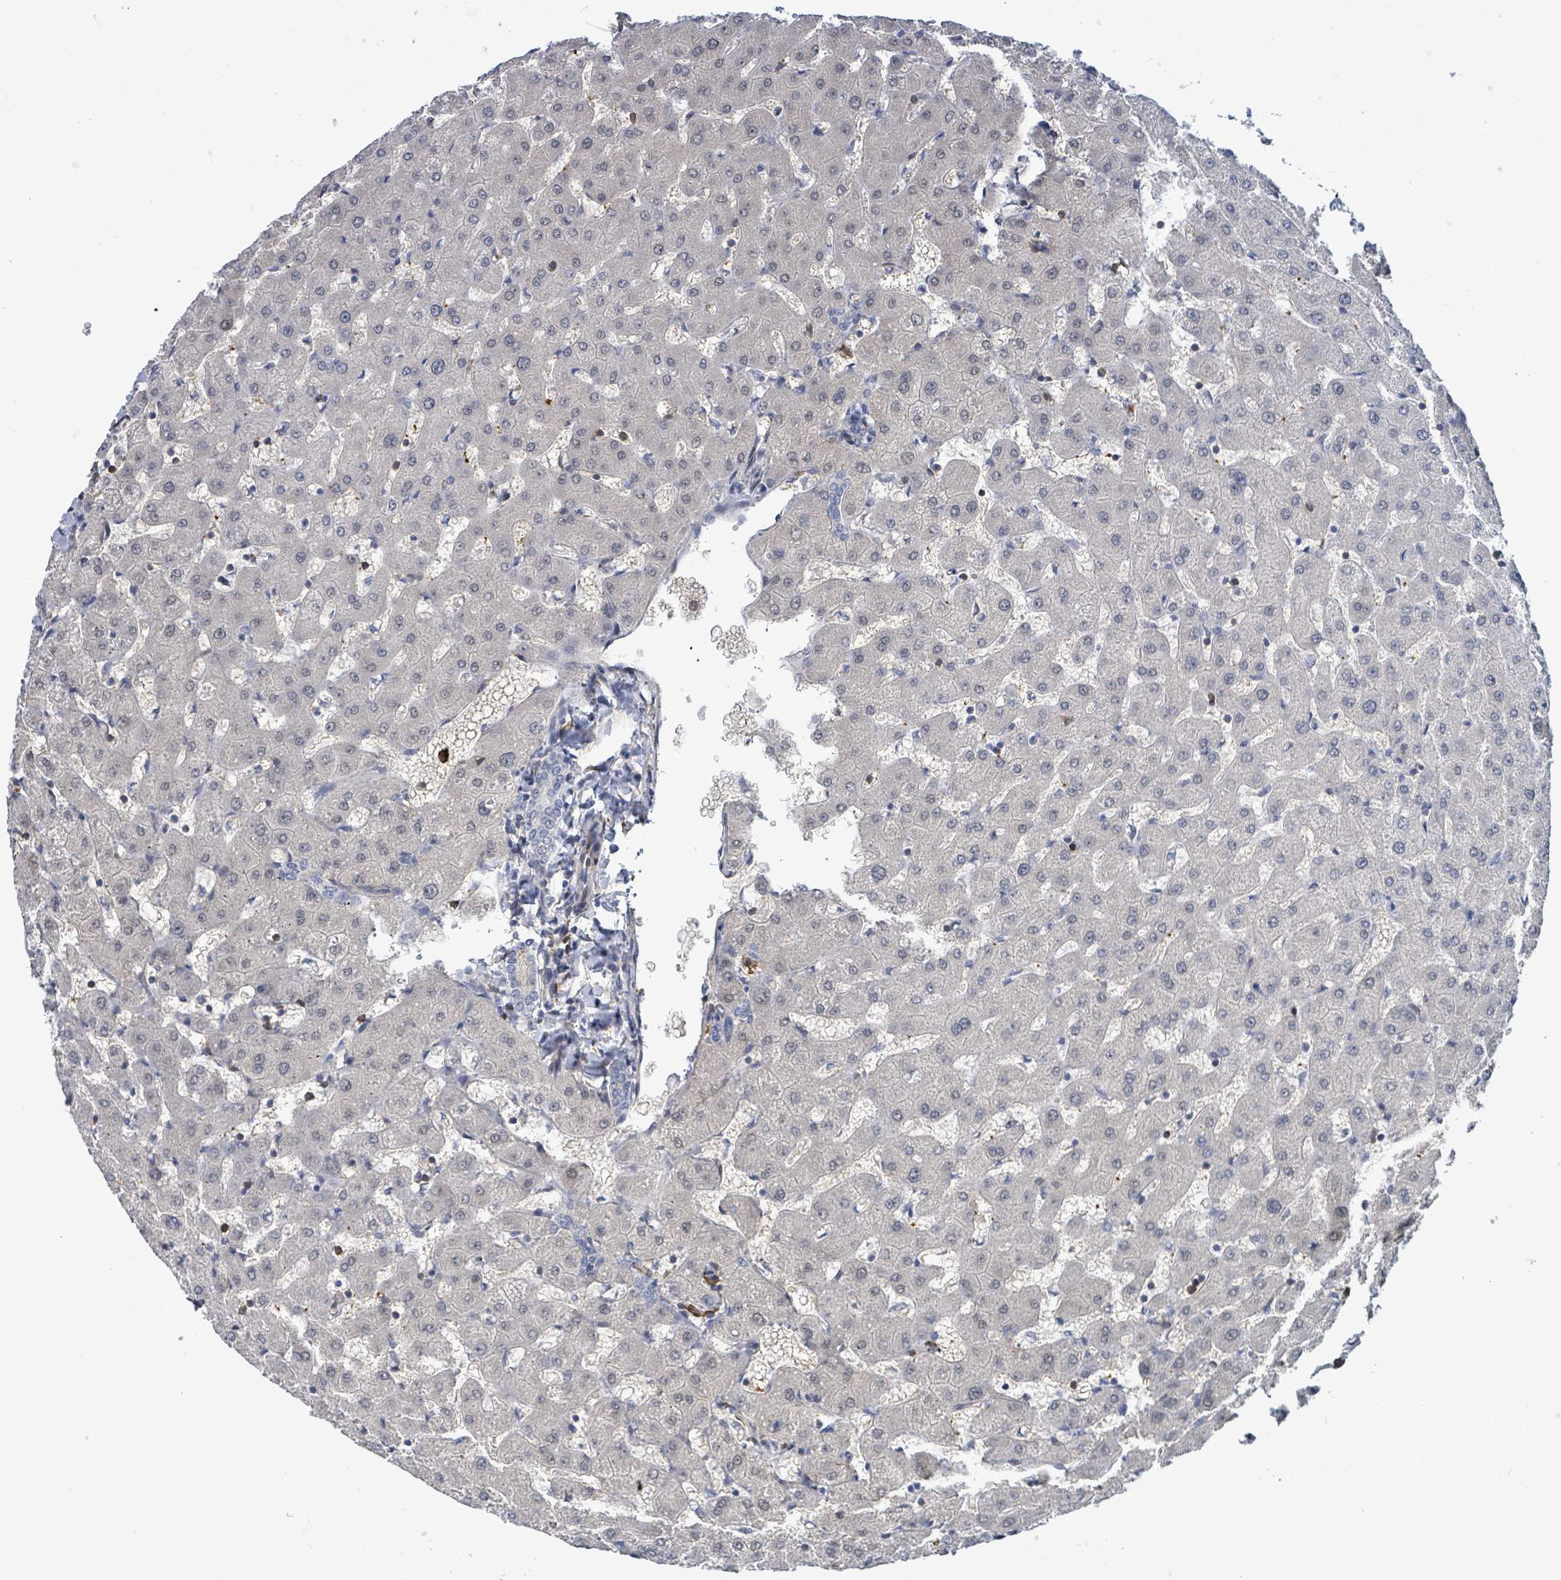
{"staining": {"intensity": "negative", "quantity": "none", "location": "none"}, "tissue": "liver", "cell_type": "Cholangiocytes", "image_type": "normal", "snomed": [{"axis": "morphology", "description": "Normal tissue, NOS"}, {"axis": "topography", "description": "Liver"}], "caption": "DAB (3,3'-diaminobenzidine) immunohistochemical staining of unremarkable liver exhibits no significant positivity in cholangiocytes.", "gene": "PRKRIP1", "patient": {"sex": "female", "age": 63}}